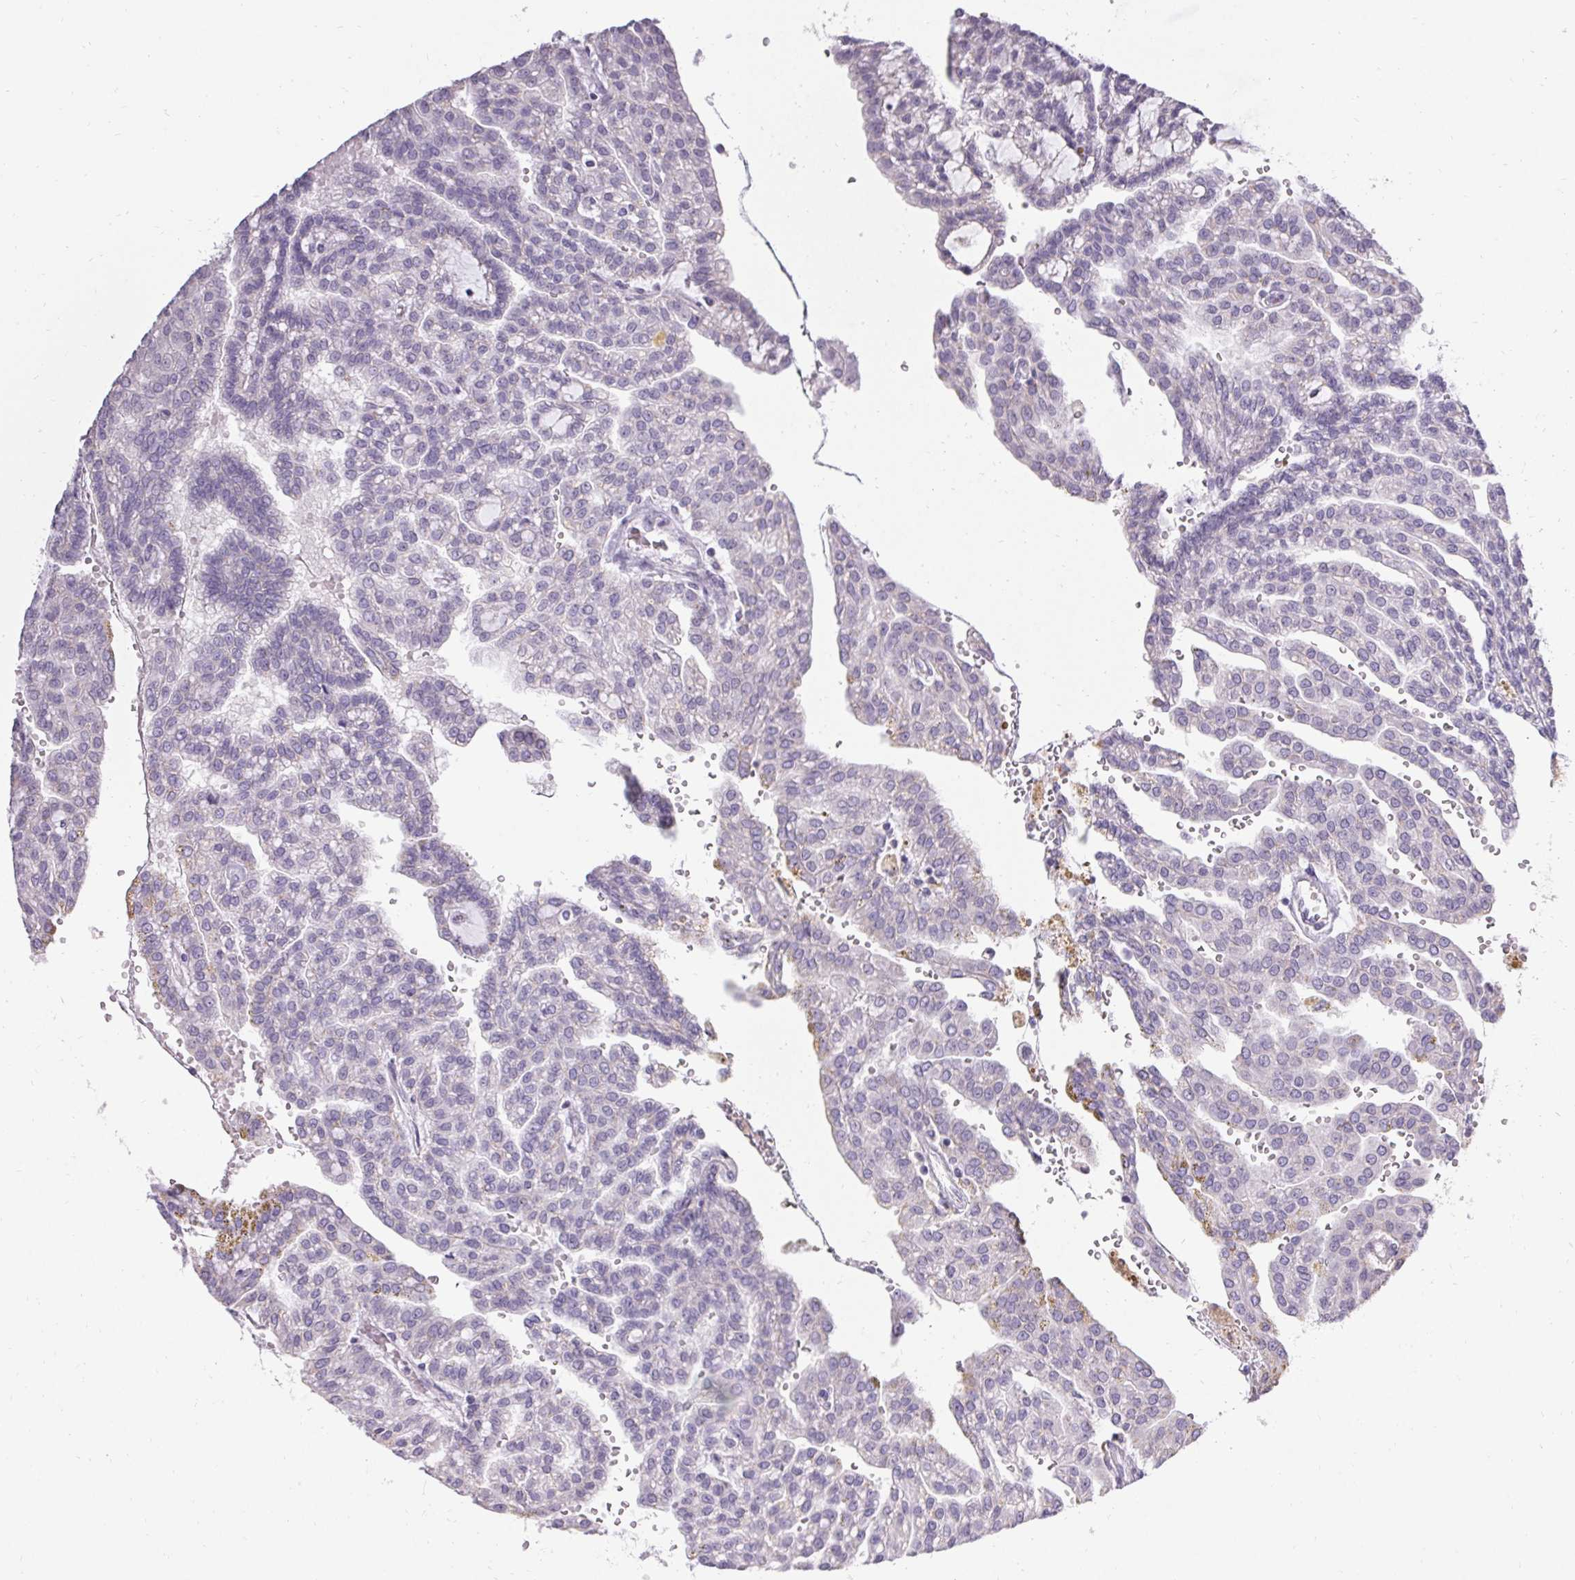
{"staining": {"intensity": "negative", "quantity": "none", "location": "none"}, "tissue": "renal cancer", "cell_type": "Tumor cells", "image_type": "cancer", "snomed": [{"axis": "morphology", "description": "Adenocarcinoma, NOS"}, {"axis": "topography", "description": "Kidney"}], "caption": "Immunohistochemistry photomicrograph of human renal cancer (adenocarcinoma) stained for a protein (brown), which displays no expression in tumor cells.", "gene": "PMEL", "patient": {"sex": "male", "age": 63}}